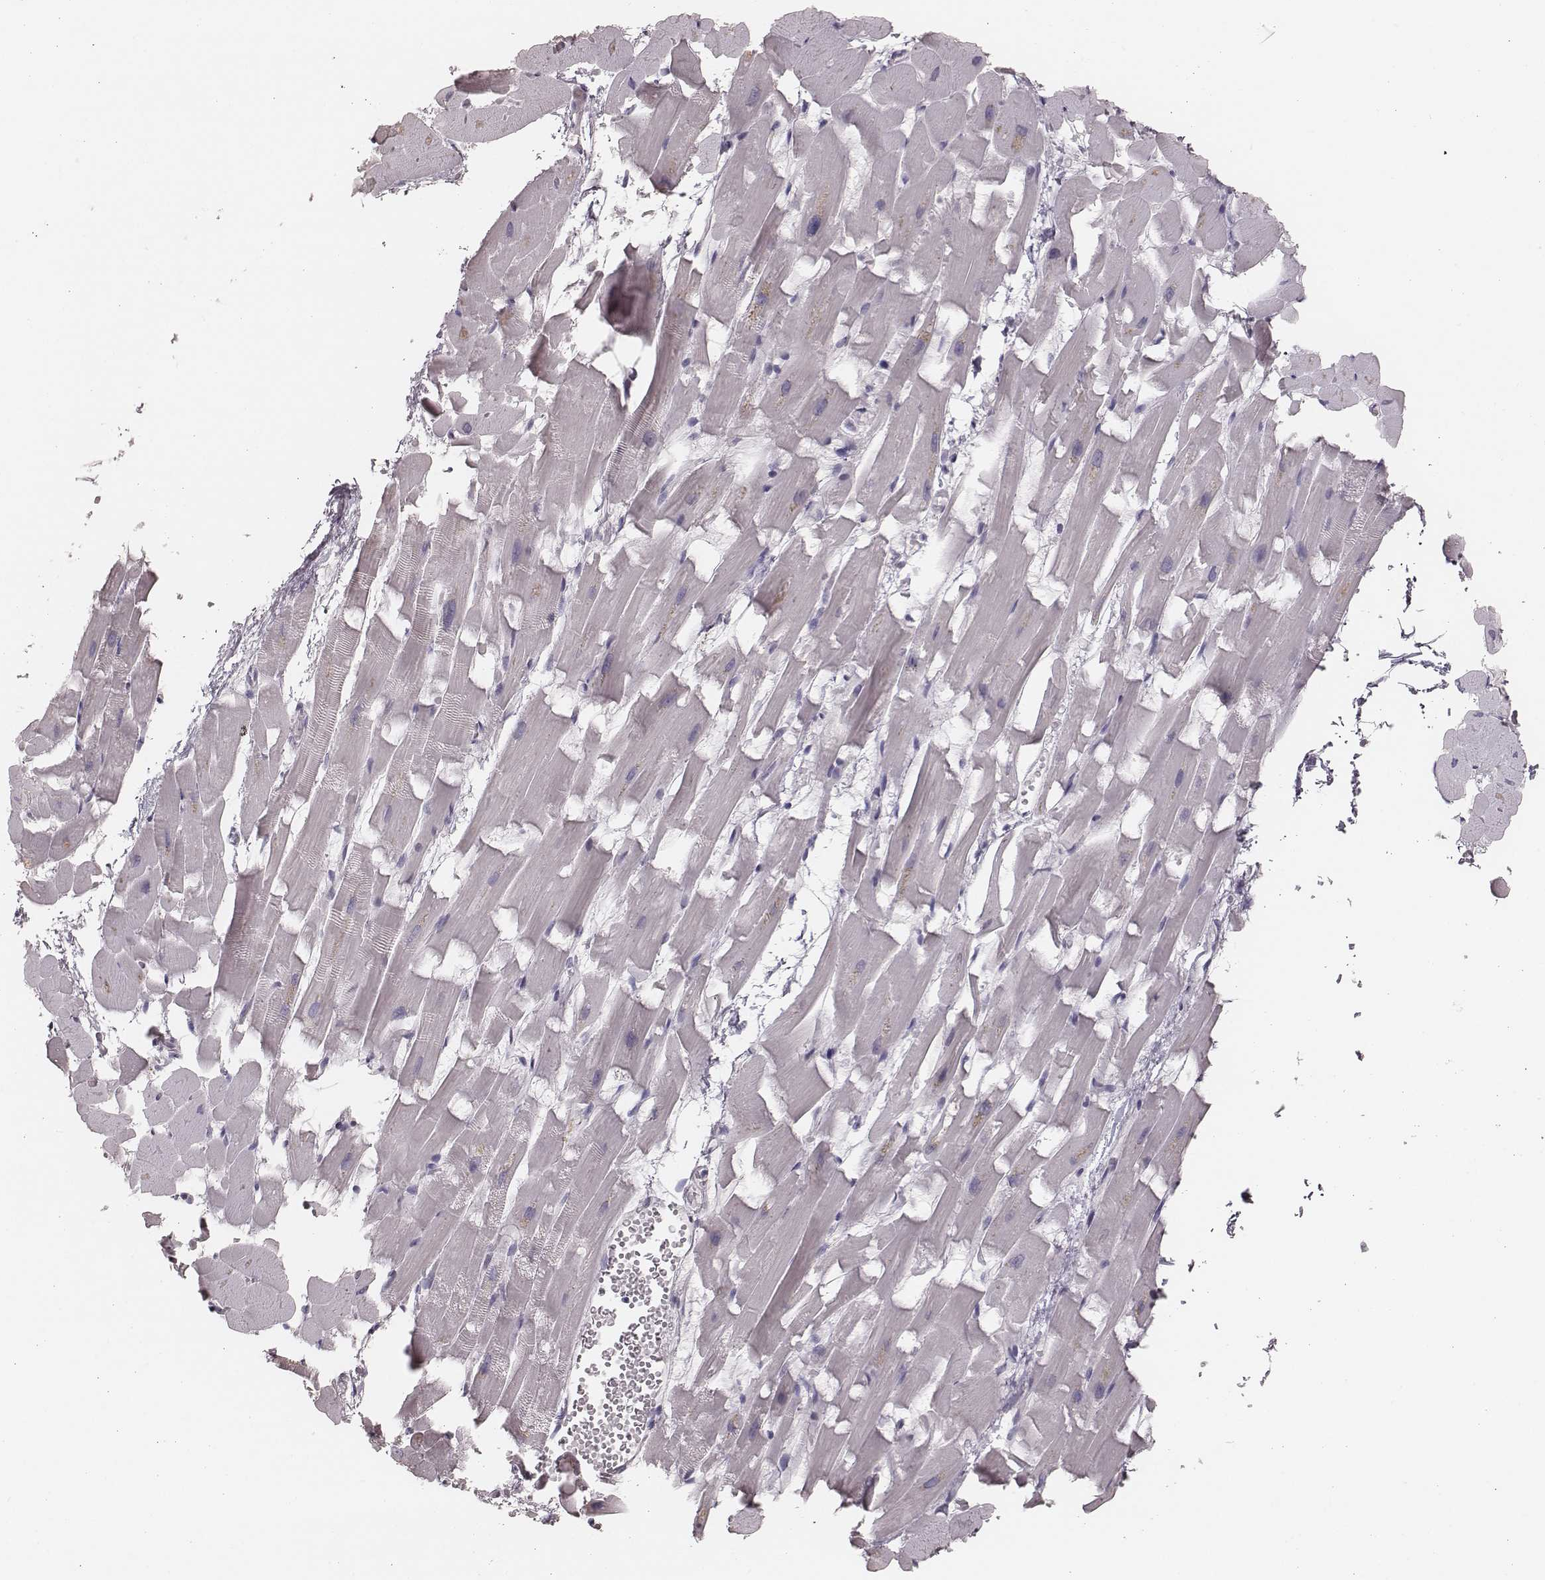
{"staining": {"intensity": "negative", "quantity": "none", "location": "none"}, "tissue": "heart muscle", "cell_type": "Cardiomyocytes", "image_type": "normal", "snomed": [{"axis": "morphology", "description": "Normal tissue, NOS"}, {"axis": "topography", "description": "Heart"}], "caption": "Immunohistochemical staining of benign human heart muscle exhibits no significant positivity in cardiomyocytes.", "gene": "ZP4", "patient": {"sex": "male", "age": 37}}